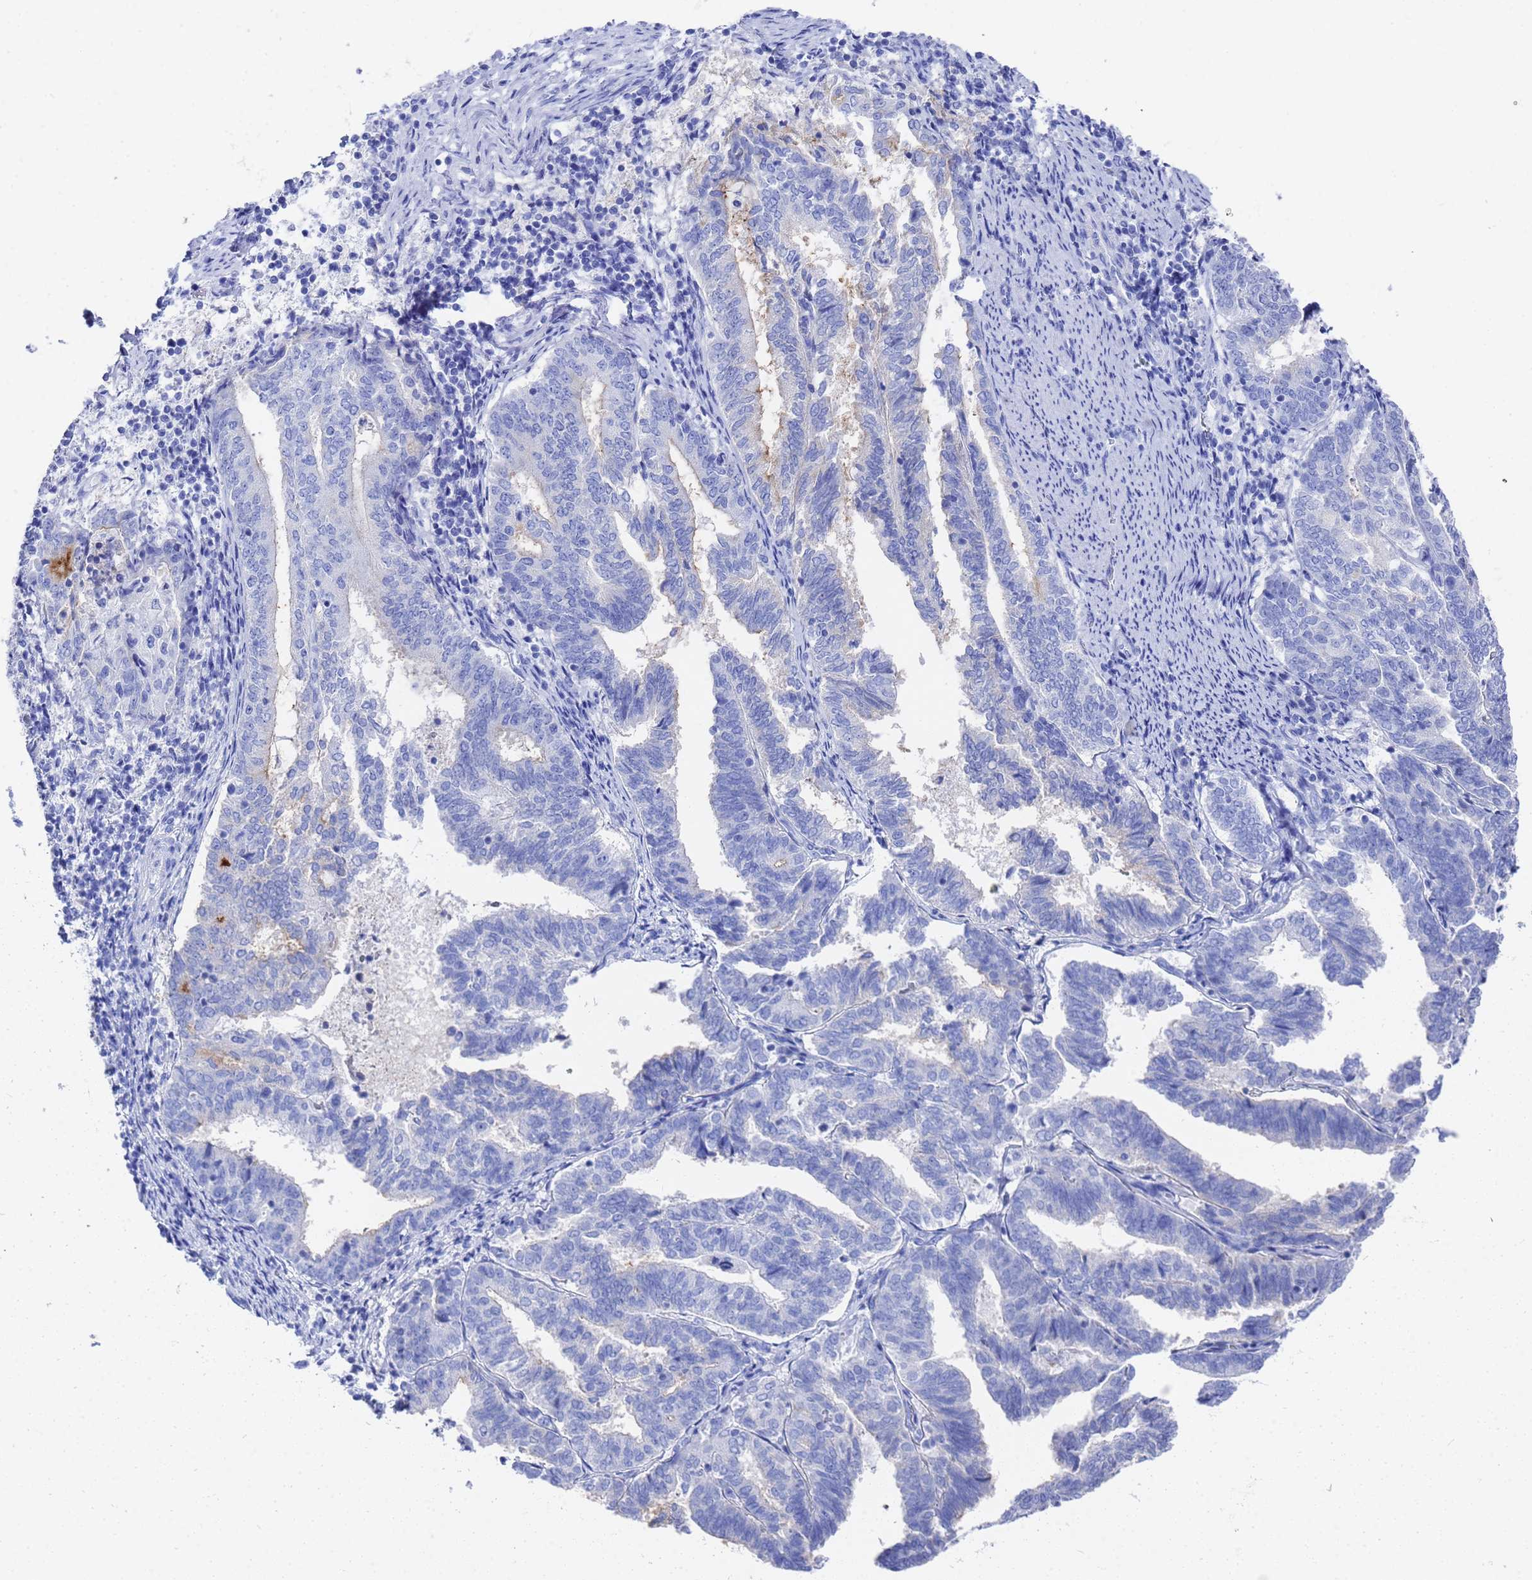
{"staining": {"intensity": "moderate", "quantity": "<25%", "location": "cytoplasmic/membranous"}, "tissue": "endometrial cancer", "cell_type": "Tumor cells", "image_type": "cancer", "snomed": [{"axis": "morphology", "description": "Adenocarcinoma, NOS"}, {"axis": "topography", "description": "Endometrium"}], "caption": "A brown stain highlights moderate cytoplasmic/membranous expression of a protein in human adenocarcinoma (endometrial) tumor cells.", "gene": "GGT1", "patient": {"sex": "female", "age": 80}}